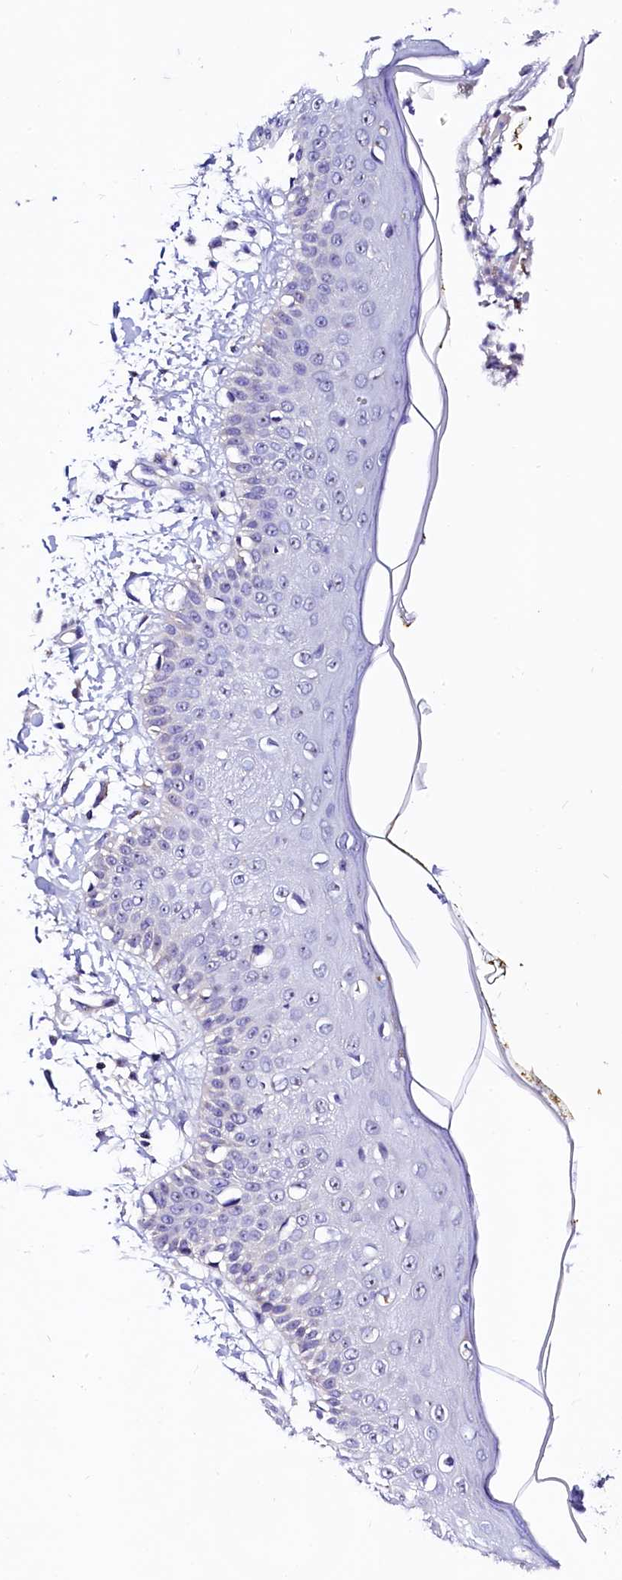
{"staining": {"intensity": "negative", "quantity": "none", "location": "none"}, "tissue": "skin", "cell_type": "Fibroblasts", "image_type": "normal", "snomed": [{"axis": "morphology", "description": "Normal tissue, NOS"}, {"axis": "morphology", "description": "Squamous cell carcinoma, NOS"}, {"axis": "topography", "description": "Skin"}, {"axis": "topography", "description": "Peripheral nerve tissue"}], "caption": "The micrograph shows no staining of fibroblasts in unremarkable skin.", "gene": "BTBD16", "patient": {"sex": "male", "age": 83}}